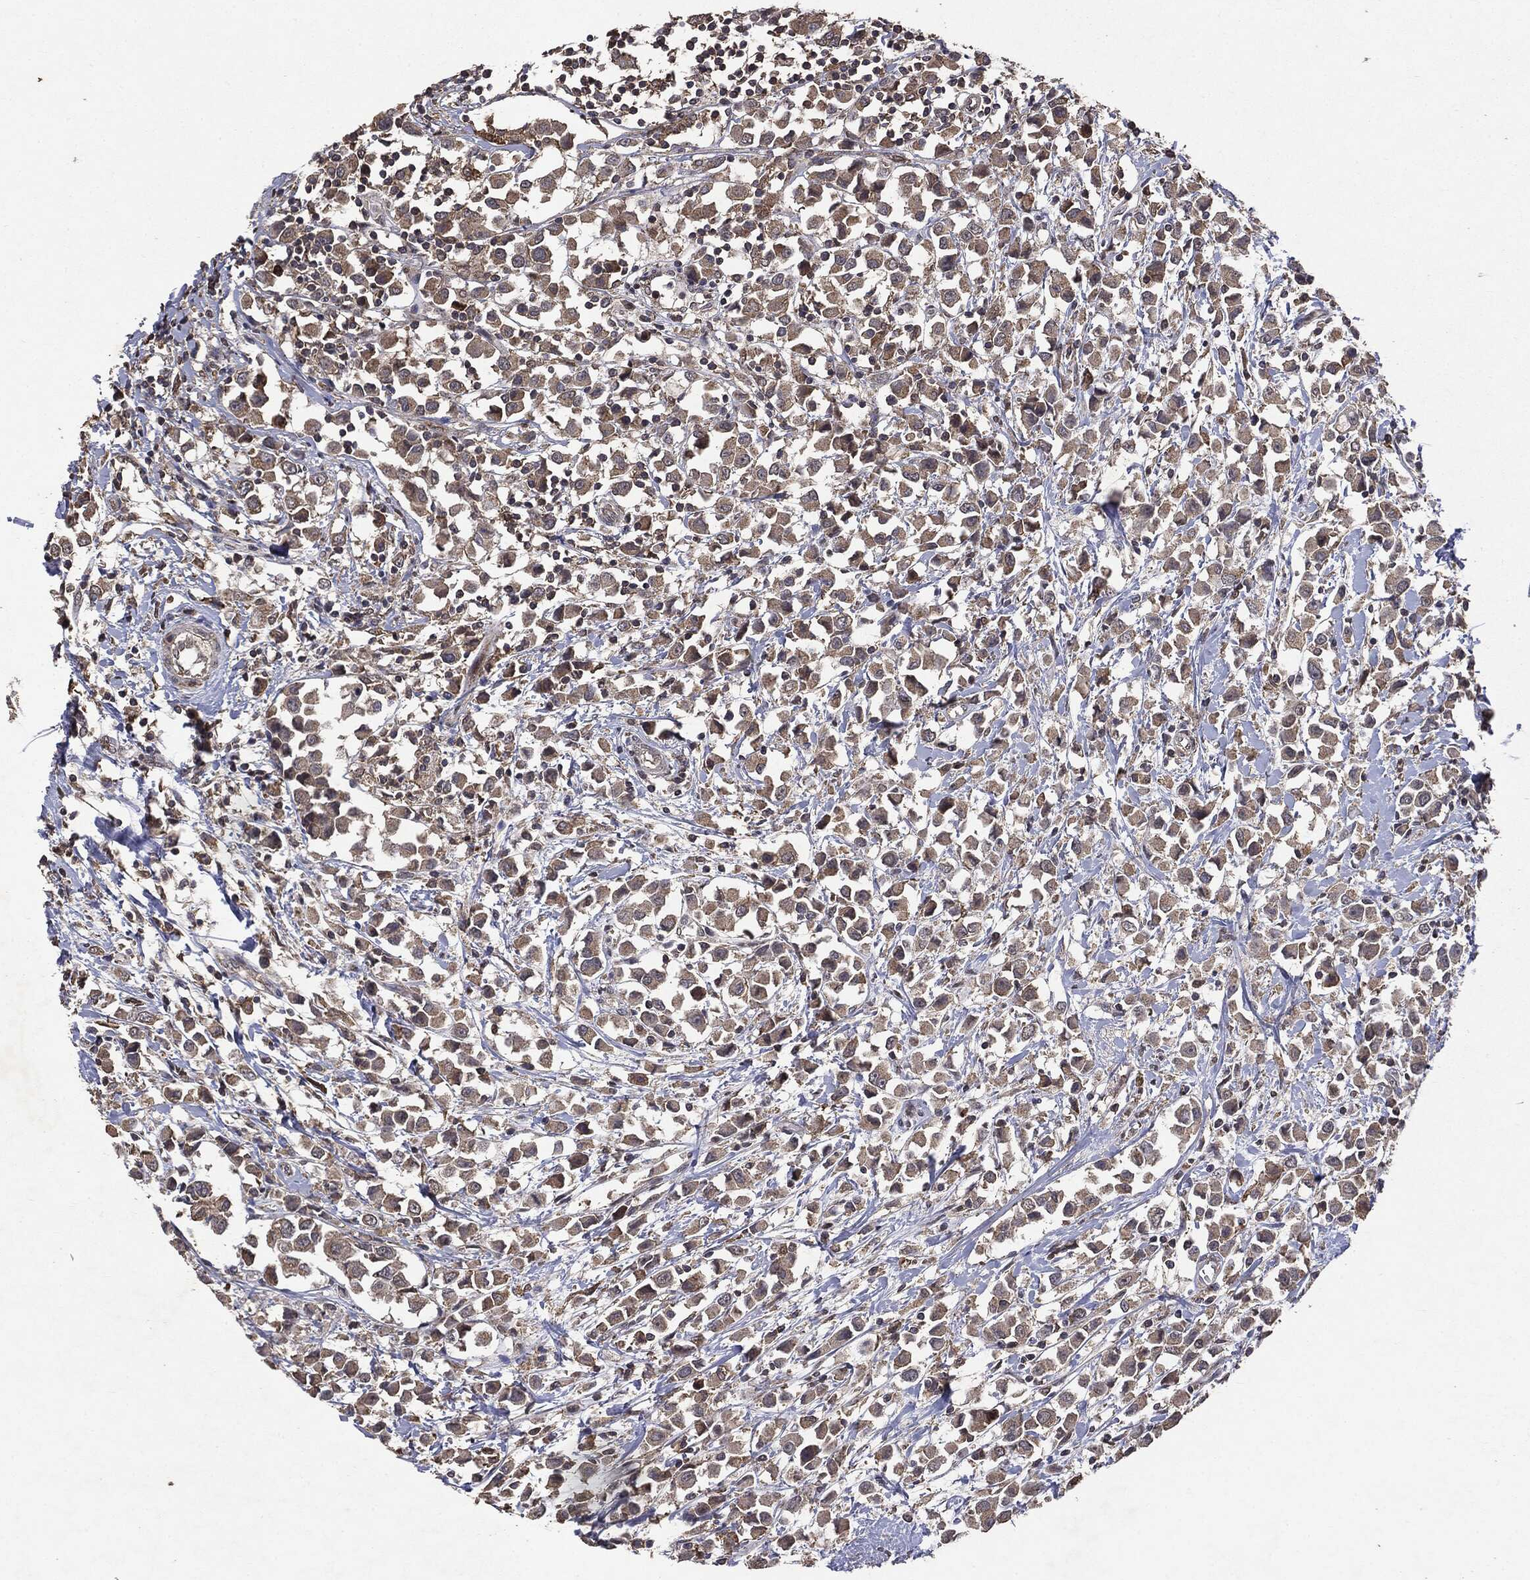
{"staining": {"intensity": "weak", "quantity": ">75%", "location": "cytoplasmic/membranous"}, "tissue": "breast cancer", "cell_type": "Tumor cells", "image_type": "cancer", "snomed": [{"axis": "morphology", "description": "Duct carcinoma"}, {"axis": "topography", "description": "Breast"}], "caption": "Breast infiltrating ductal carcinoma tissue shows weak cytoplasmic/membranous expression in about >75% of tumor cells", "gene": "PTEN", "patient": {"sex": "female", "age": 61}}